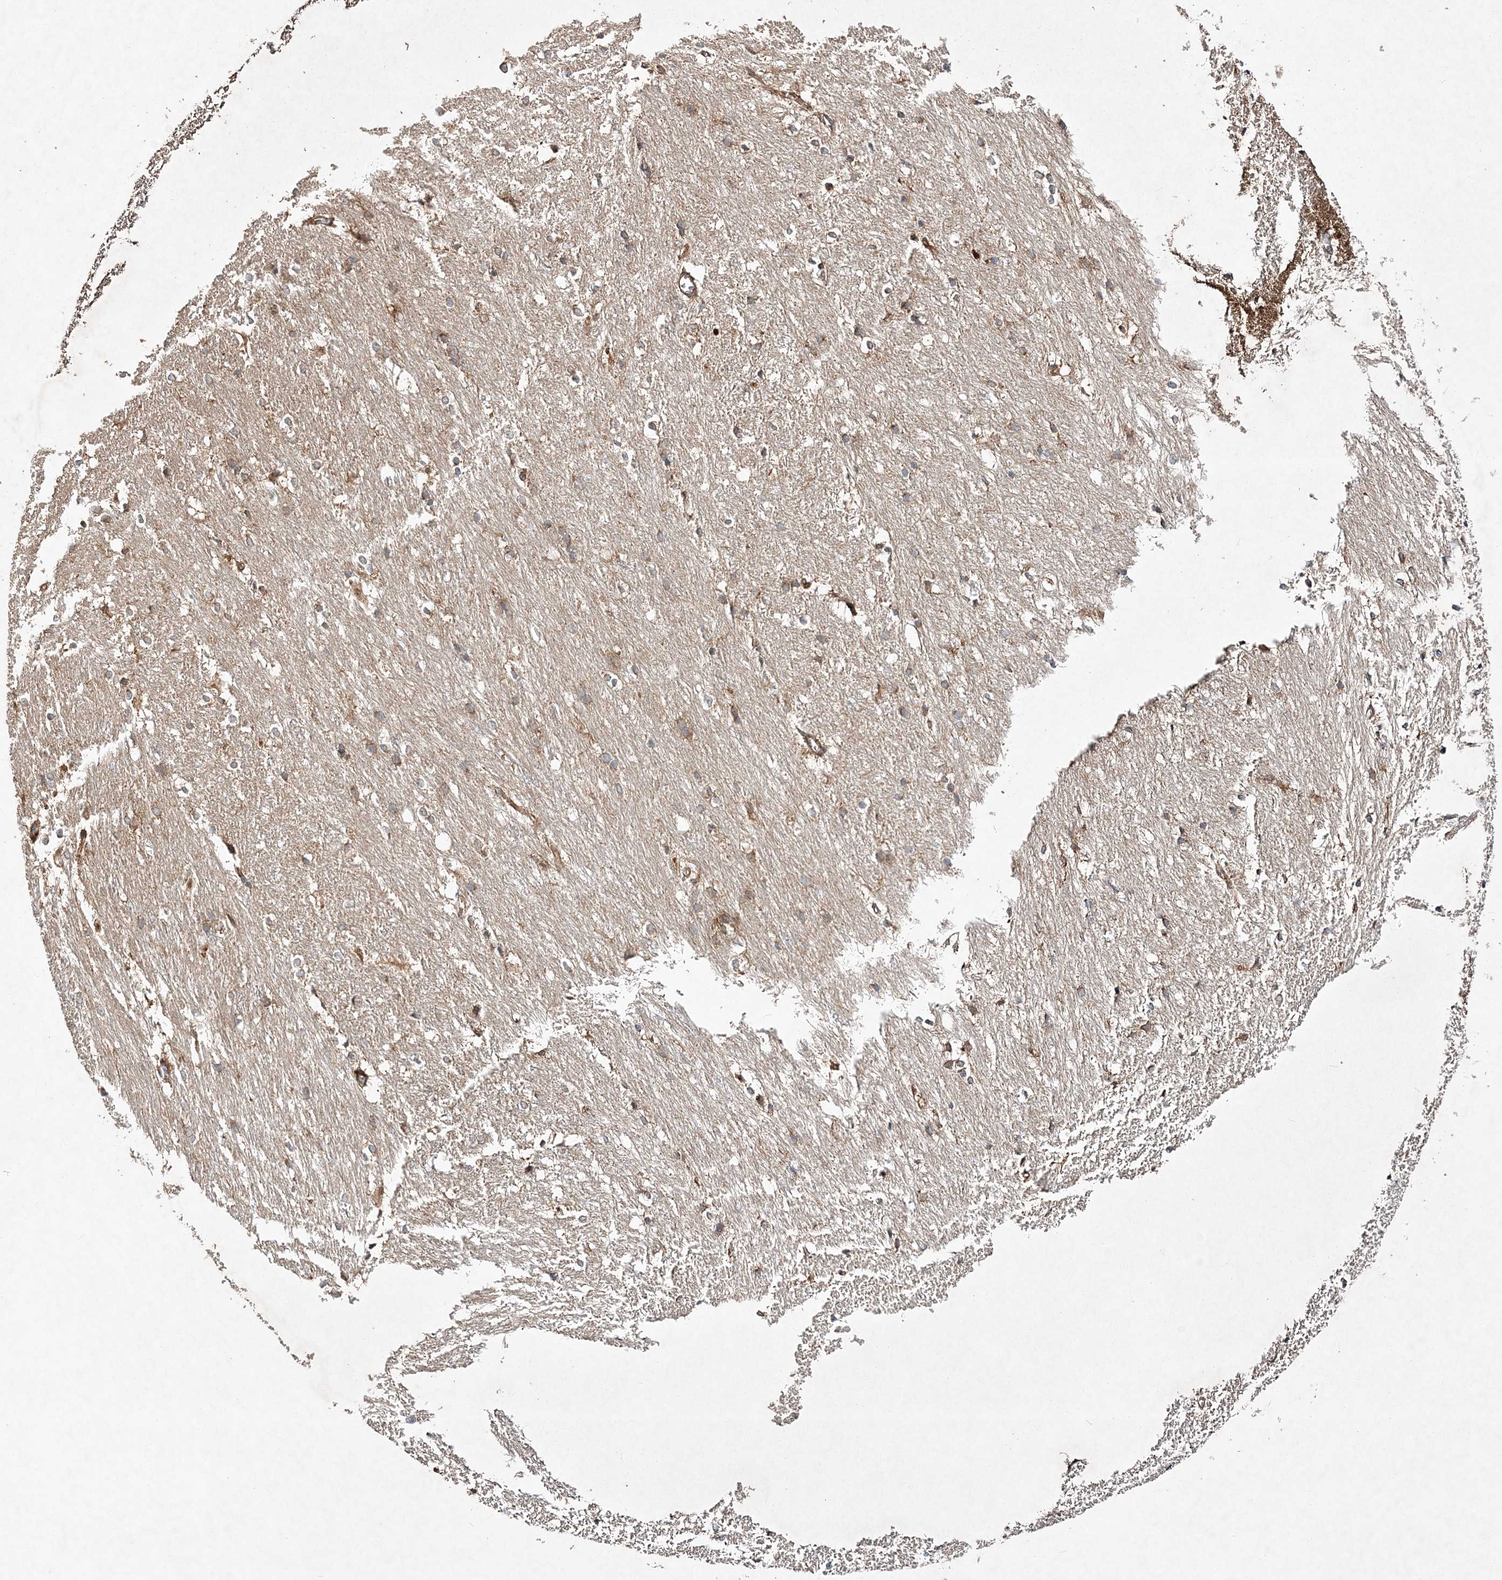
{"staining": {"intensity": "moderate", "quantity": "<25%", "location": "cytoplasmic/membranous"}, "tissue": "caudate", "cell_type": "Glial cells", "image_type": "normal", "snomed": [{"axis": "morphology", "description": "Normal tissue, NOS"}, {"axis": "topography", "description": "Lateral ventricle wall"}], "caption": "Immunohistochemical staining of benign caudate displays low levels of moderate cytoplasmic/membranous expression in approximately <25% of glial cells.", "gene": "TMEM9B", "patient": {"sex": "female", "age": 19}}